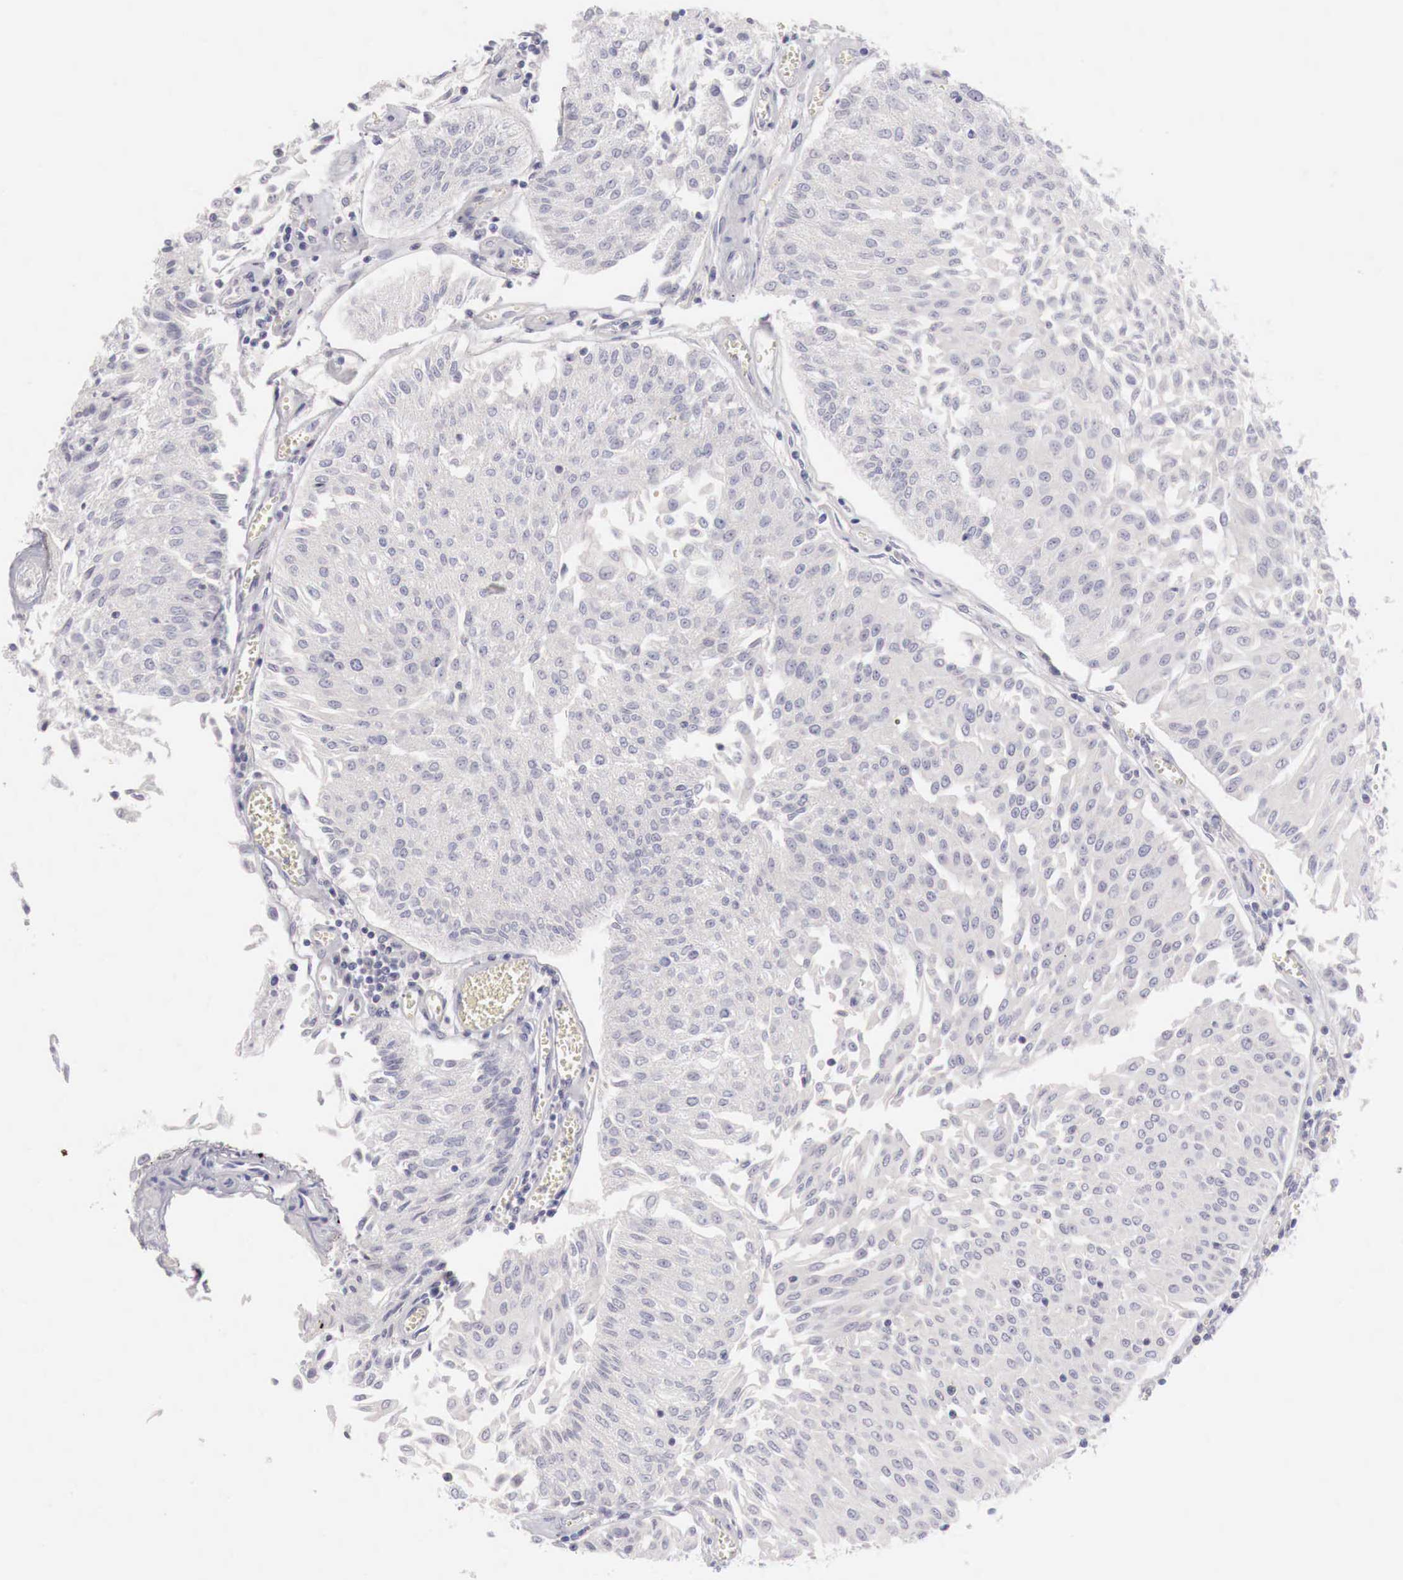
{"staining": {"intensity": "negative", "quantity": "none", "location": "none"}, "tissue": "urothelial cancer", "cell_type": "Tumor cells", "image_type": "cancer", "snomed": [{"axis": "morphology", "description": "Urothelial carcinoma, Low grade"}, {"axis": "topography", "description": "Urinary bladder"}], "caption": "The photomicrograph demonstrates no significant staining in tumor cells of low-grade urothelial carcinoma.", "gene": "GATA1", "patient": {"sex": "male", "age": 86}}